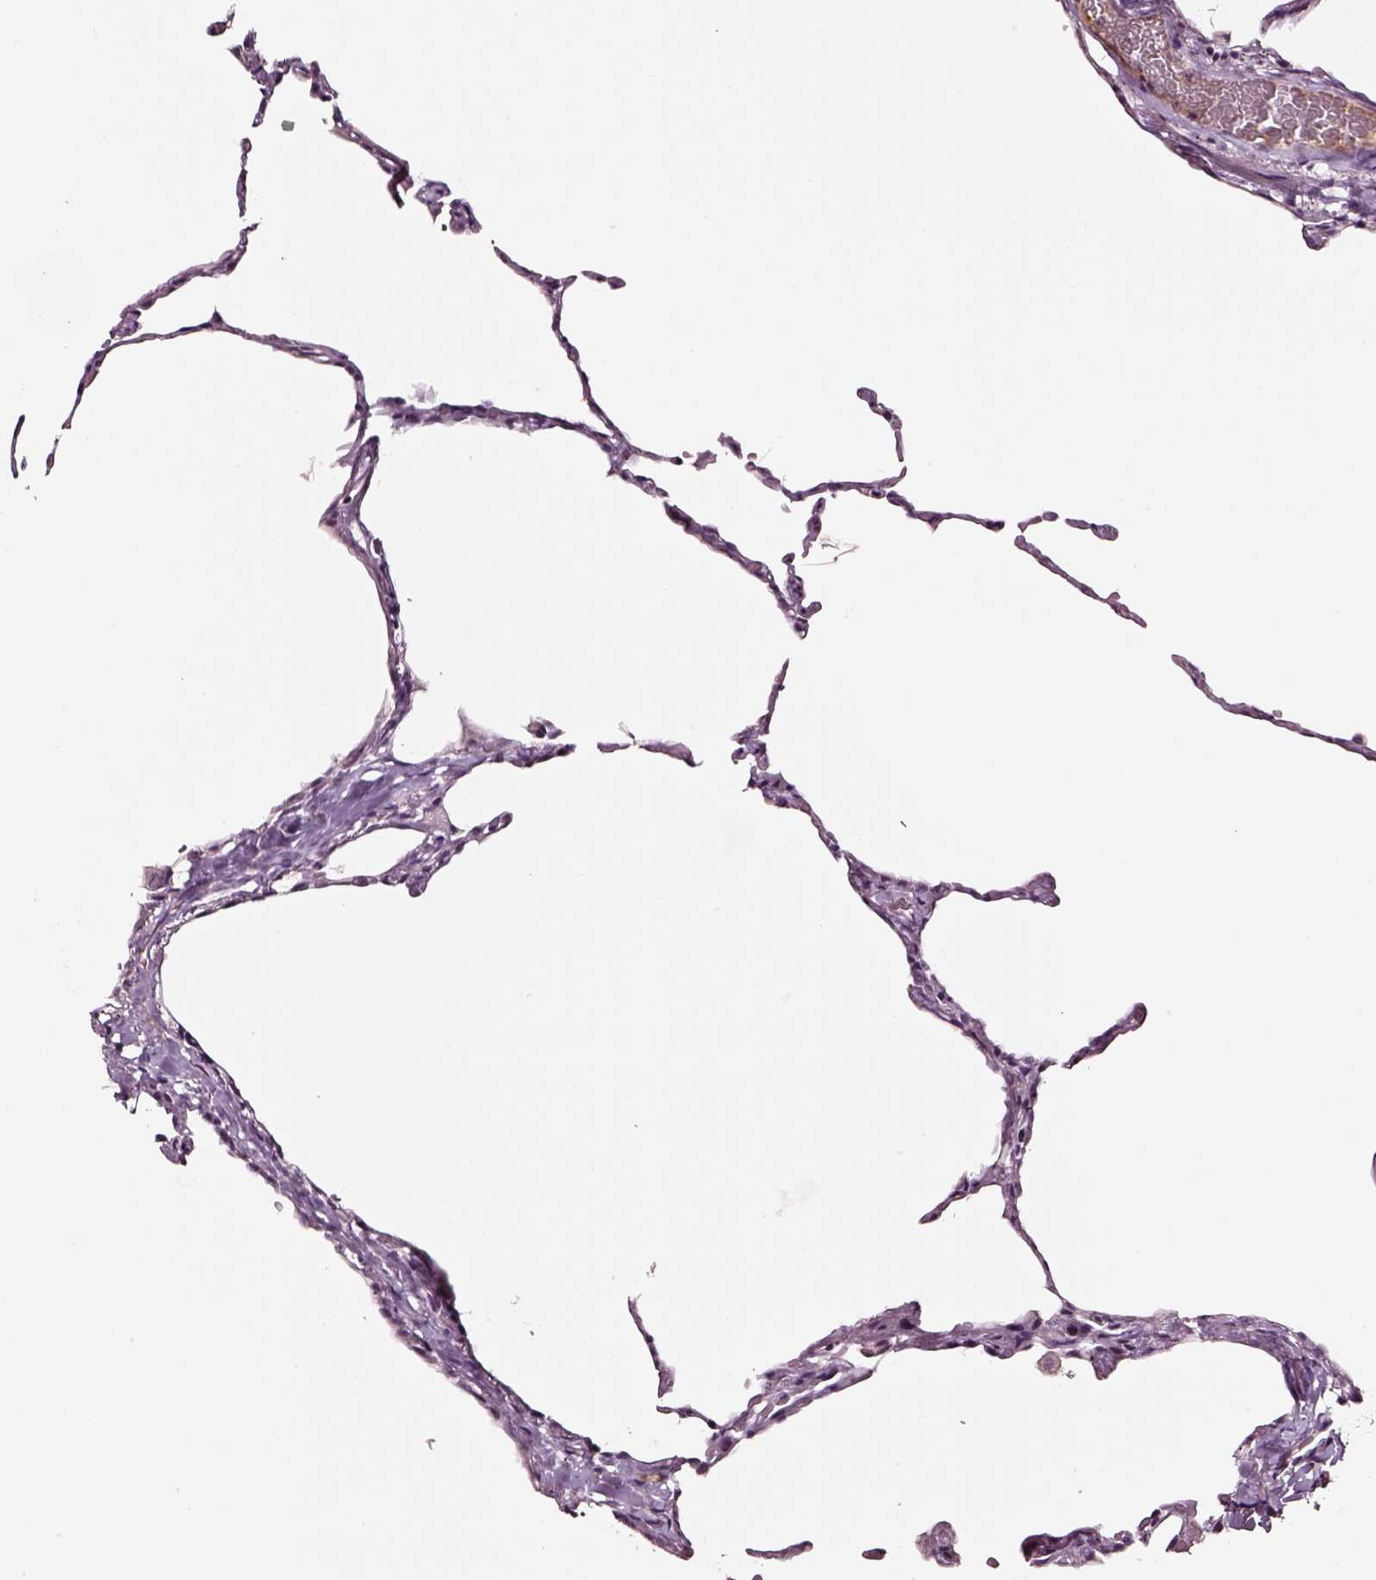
{"staining": {"intensity": "negative", "quantity": "none", "location": "none"}, "tissue": "lung", "cell_type": "Alveolar cells", "image_type": "normal", "snomed": [{"axis": "morphology", "description": "Normal tissue, NOS"}, {"axis": "topography", "description": "Lung"}], "caption": "Protein analysis of benign lung shows no significant positivity in alveolar cells.", "gene": "SMIM17", "patient": {"sex": "female", "age": 57}}